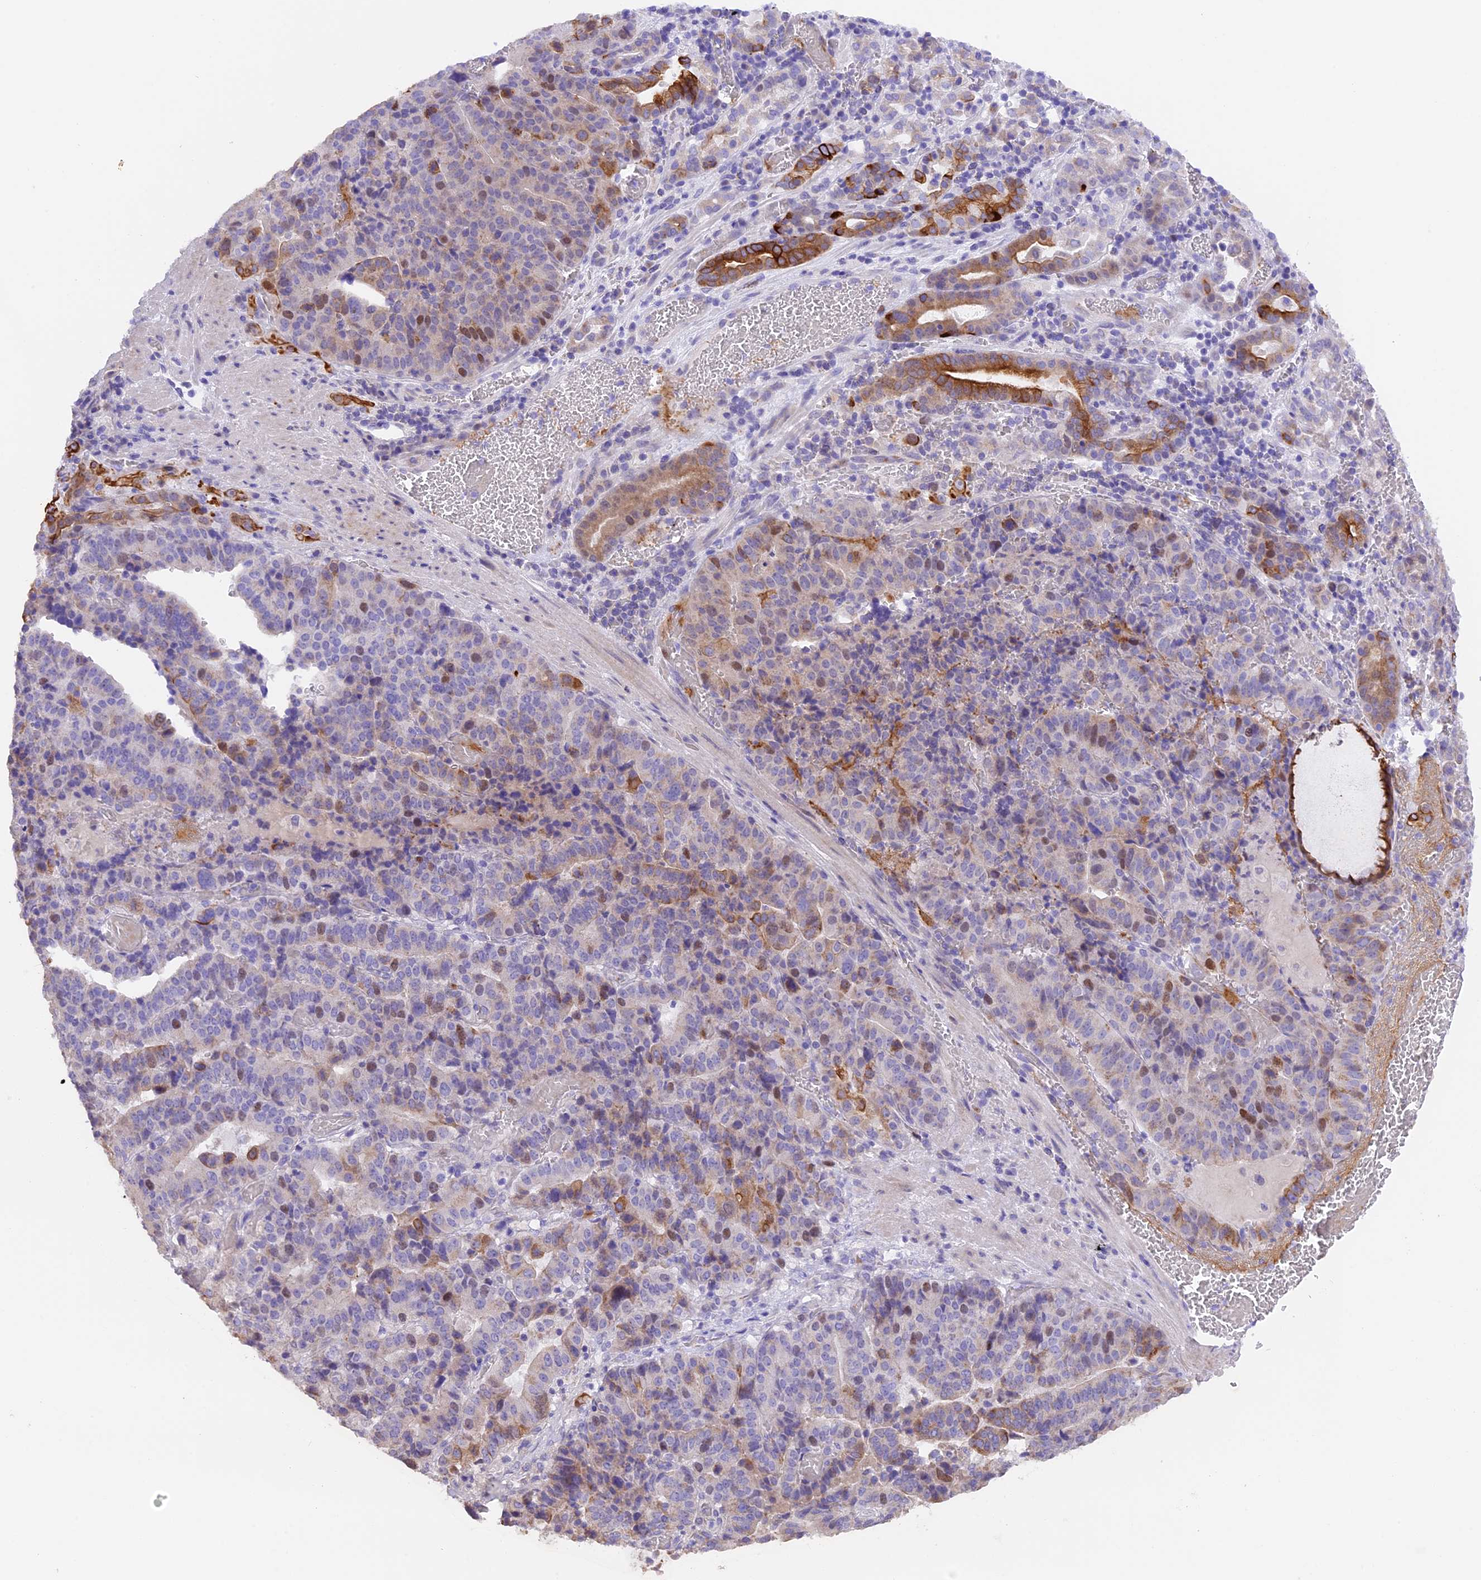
{"staining": {"intensity": "moderate", "quantity": "<25%", "location": "nuclear"}, "tissue": "stomach cancer", "cell_type": "Tumor cells", "image_type": "cancer", "snomed": [{"axis": "morphology", "description": "Adenocarcinoma, NOS"}, {"axis": "topography", "description": "Stomach"}], "caption": "There is low levels of moderate nuclear expression in tumor cells of adenocarcinoma (stomach), as demonstrated by immunohistochemical staining (brown color).", "gene": "PKIA", "patient": {"sex": "male", "age": 48}}